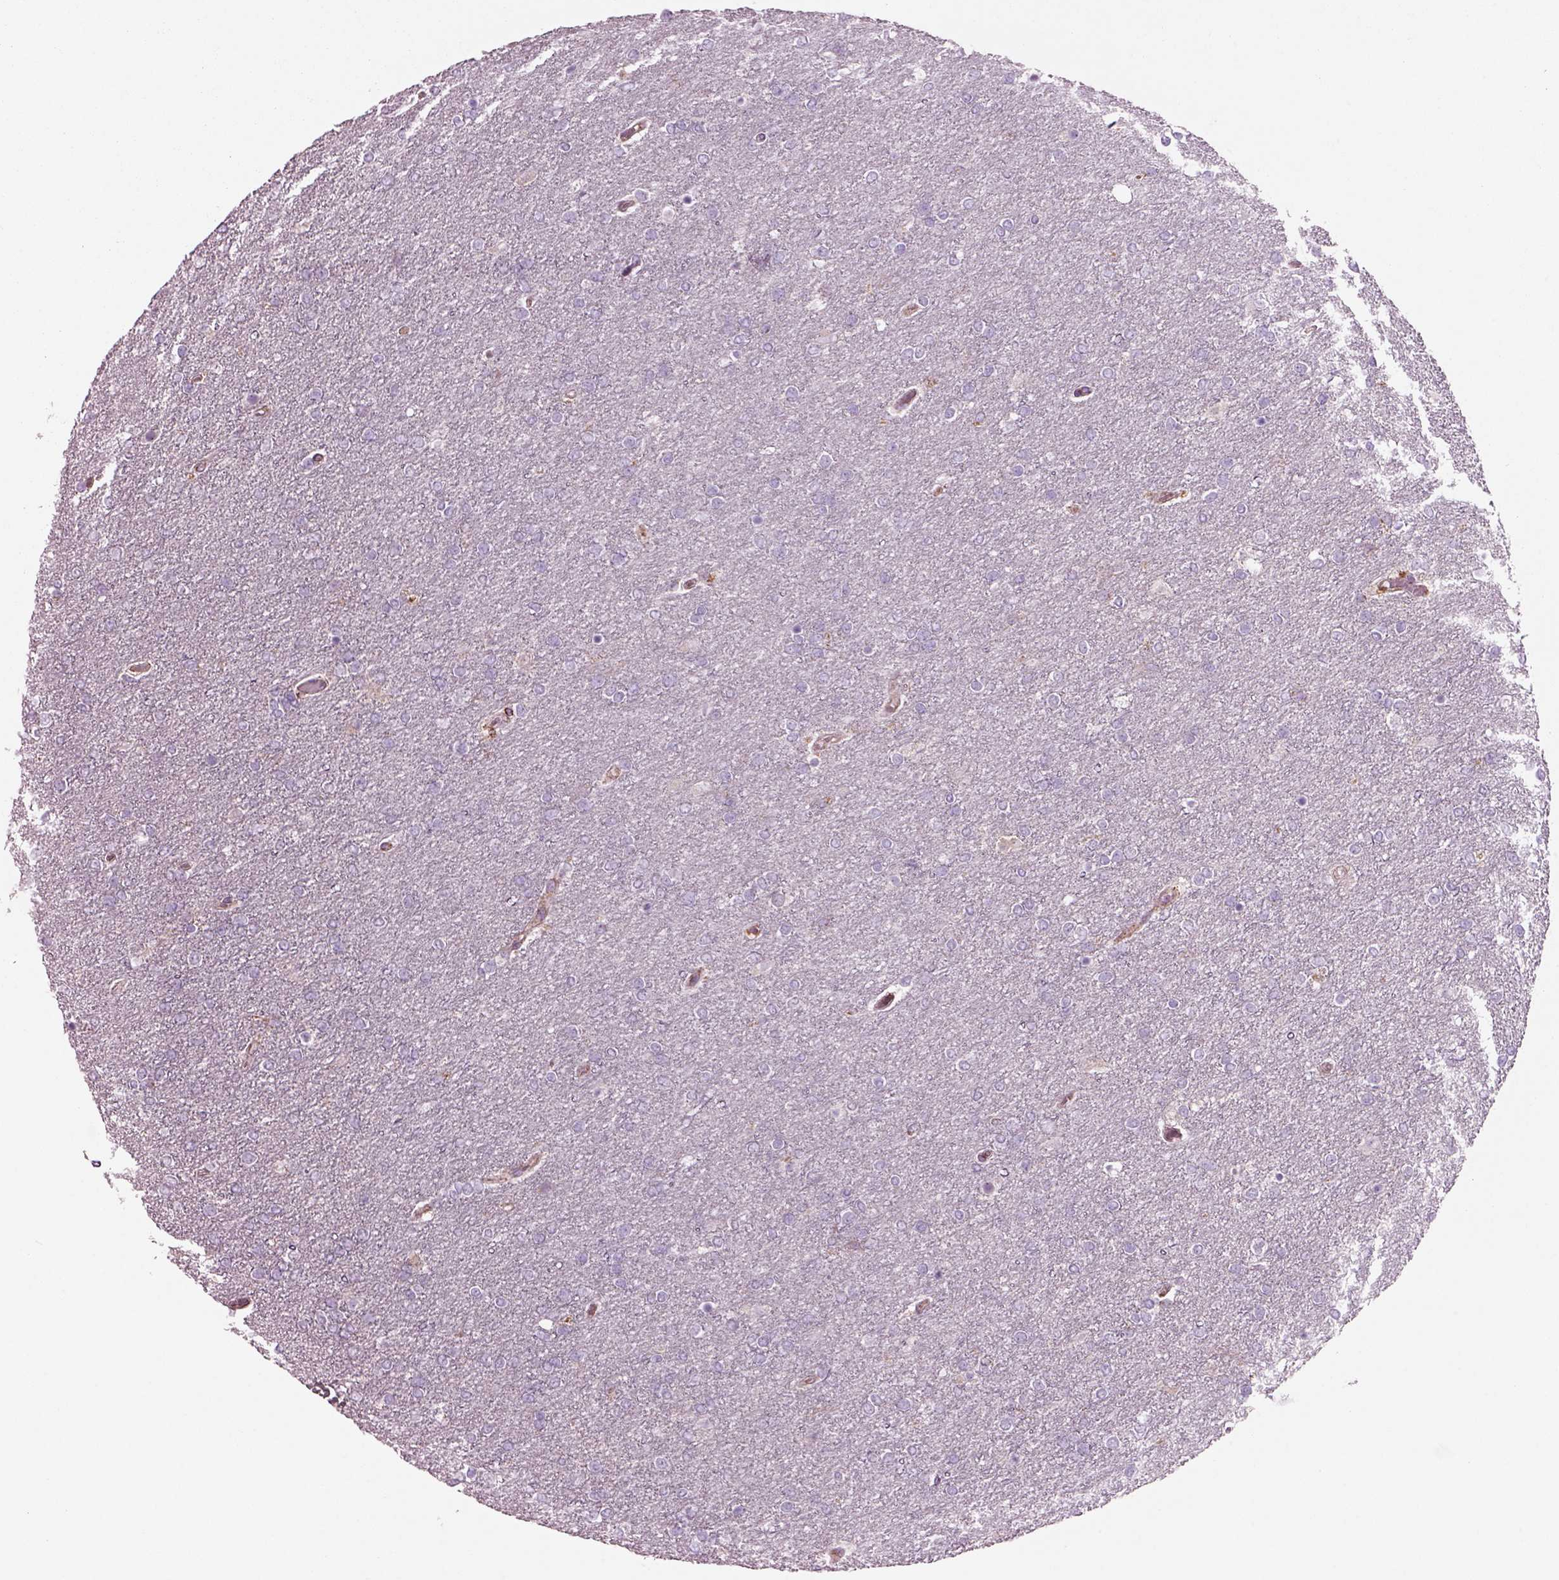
{"staining": {"intensity": "negative", "quantity": "none", "location": "none"}, "tissue": "glioma", "cell_type": "Tumor cells", "image_type": "cancer", "snomed": [{"axis": "morphology", "description": "Glioma, malignant, High grade"}, {"axis": "topography", "description": "Brain"}], "caption": "Tumor cells show no significant protein positivity in glioma. Brightfield microscopy of immunohistochemistry (IHC) stained with DAB (3,3'-diaminobenzidine) (brown) and hematoxylin (blue), captured at high magnification.", "gene": "SLC25A24", "patient": {"sex": "female", "age": 61}}